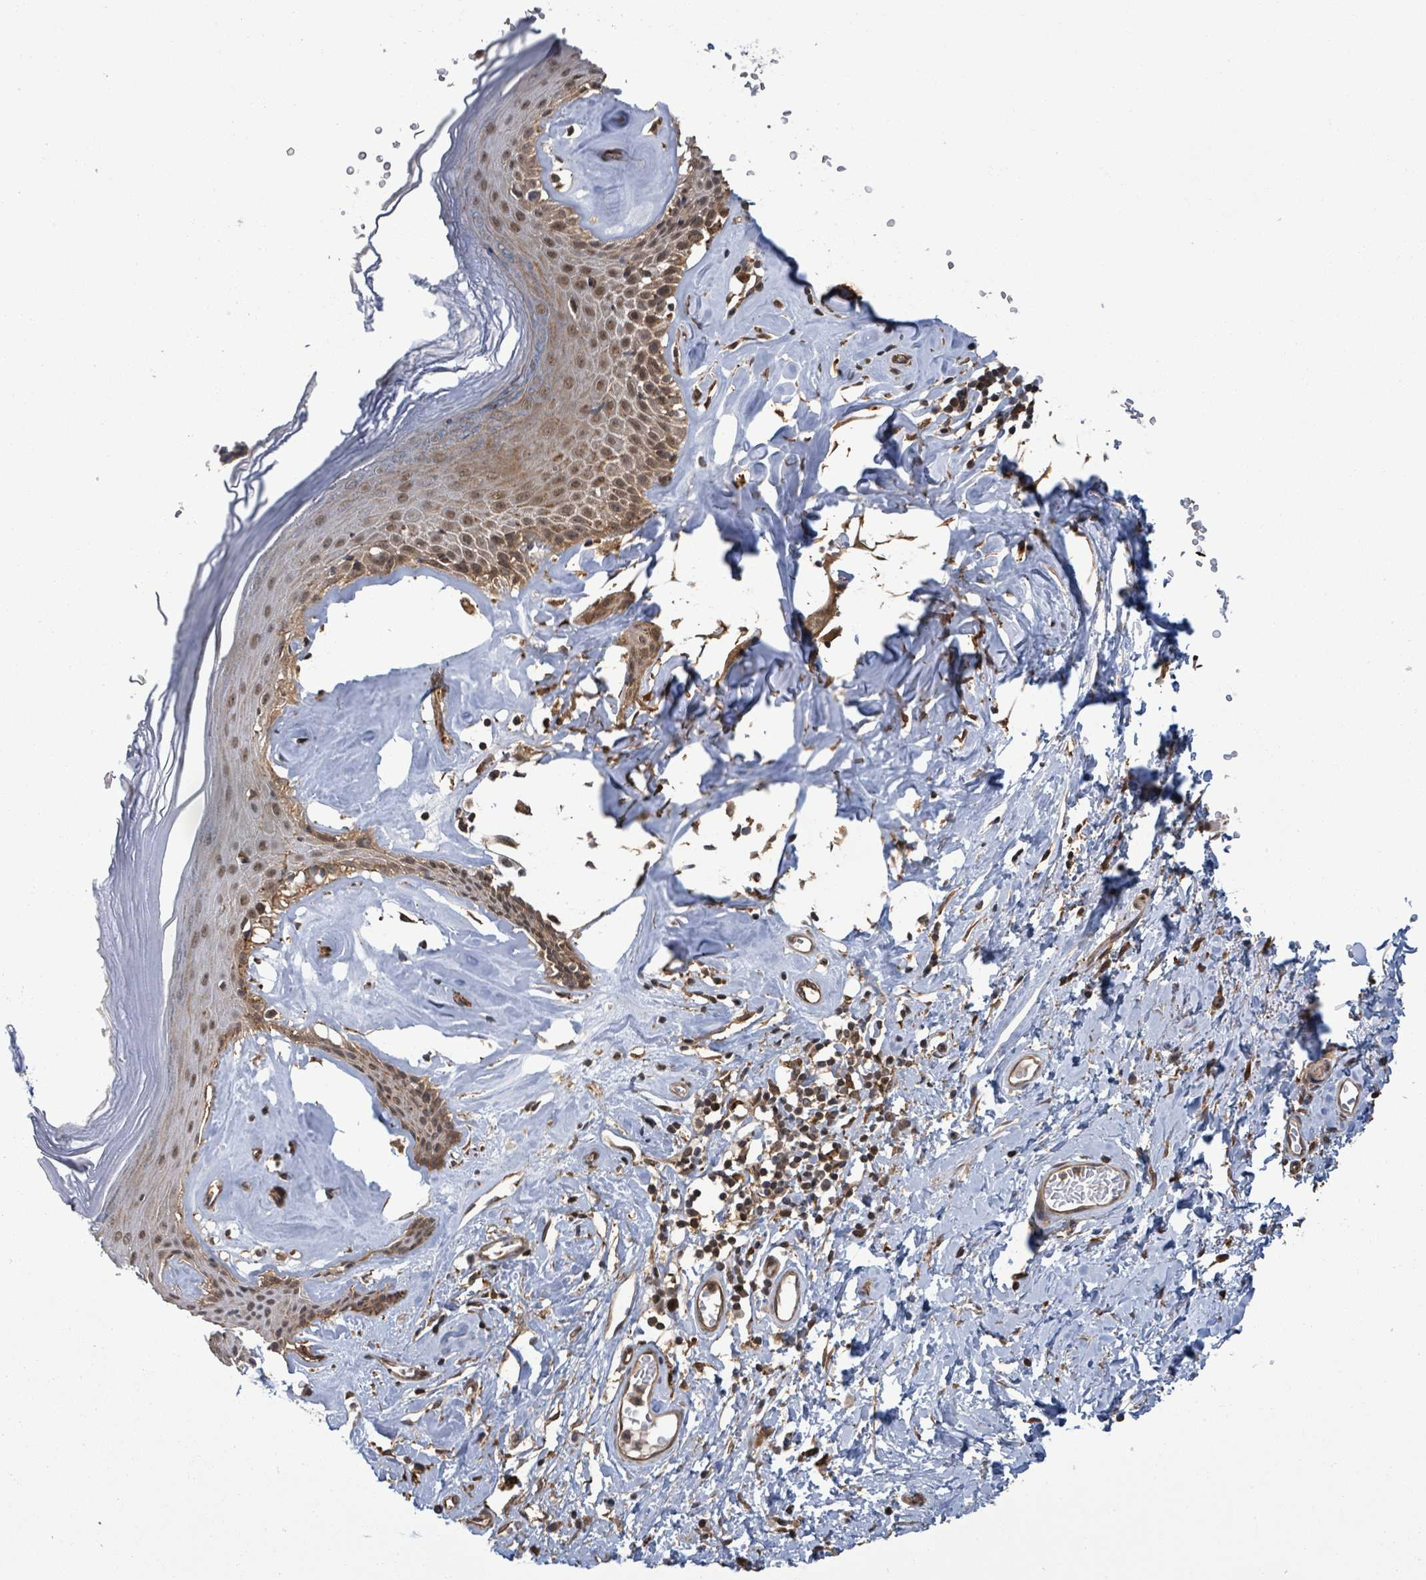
{"staining": {"intensity": "strong", "quantity": ">75%", "location": "nuclear"}, "tissue": "skin", "cell_type": "Epidermal cells", "image_type": "normal", "snomed": [{"axis": "morphology", "description": "Normal tissue, NOS"}, {"axis": "morphology", "description": "Inflammation, NOS"}, {"axis": "topography", "description": "Vulva"}], "caption": "Brown immunohistochemical staining in normal skin exhibits strong nuclear positivity in about >75% of epidermal cells. The staining is performed using DAB (3,3'-diaminobenzidine) brown chromogen to label protein expression. The nuclei are counter-stained blue using hematoxylin.", "gene": "ENSG00000256500", "patient": {"sex": "female", "age": 86}}